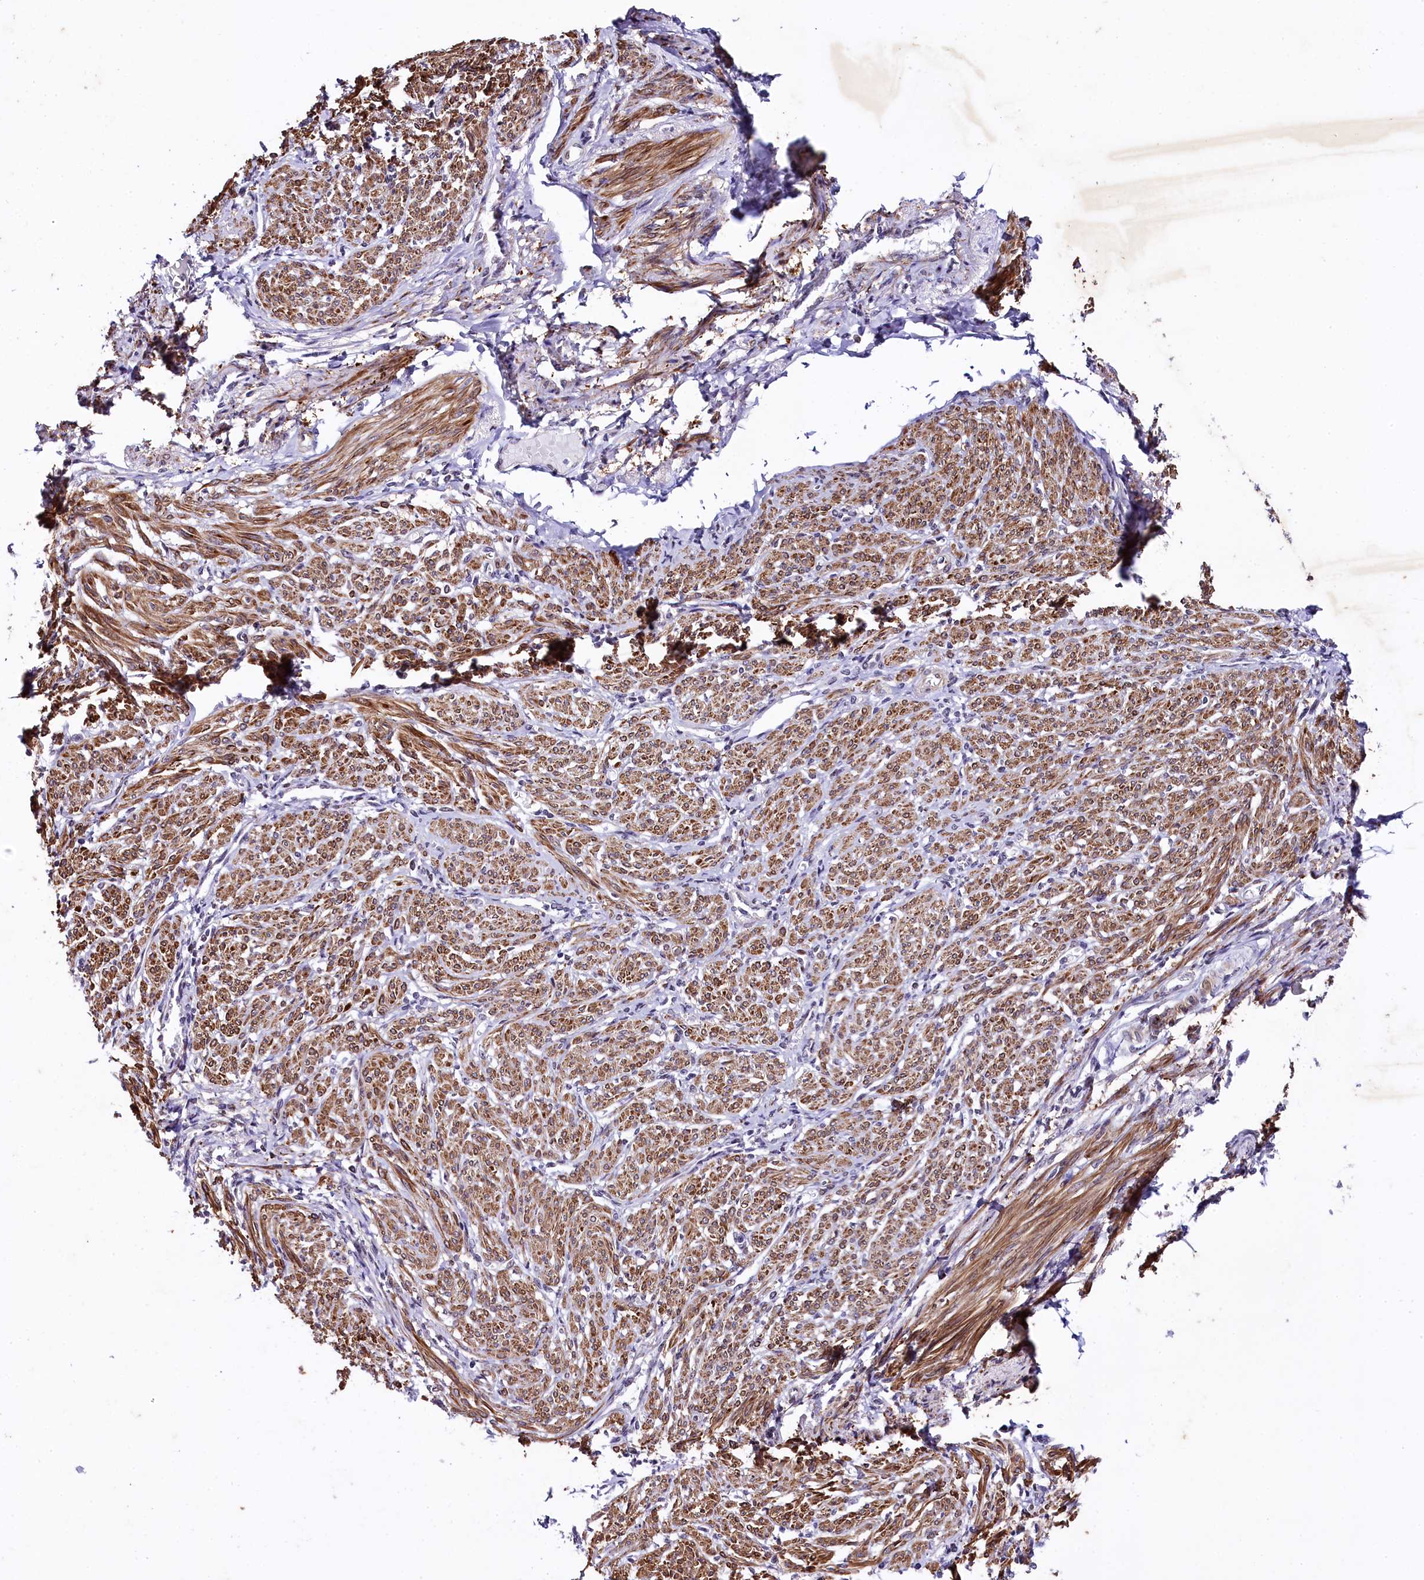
{"staining": {"intensity": "moderate", "quantity": ">75%", "location": "cytoplasmic/membranous"}, "tissue": "smooth muscle", "cell_type": "Smooth muscle cells", "image_type": "normal", "snomed": [{"axis": "morphology", "description": "Normal tissue, NOS"}, {"axis": "topography", "description": "Smooth muscle"}], "caption": "Protein analysis of unremarkable smooth muscle reveals moderate cytoplasmic/membranous staining in approximately >75% of smooth muscle cells. Using DAB (3,3'-diaminobenzidine) (brown) and hematoxylin (blue) stains, captured at high magnification using brightfield microscopy.", "gene": "SAMD10", "patient": {"sex": "female", "age": 39}}